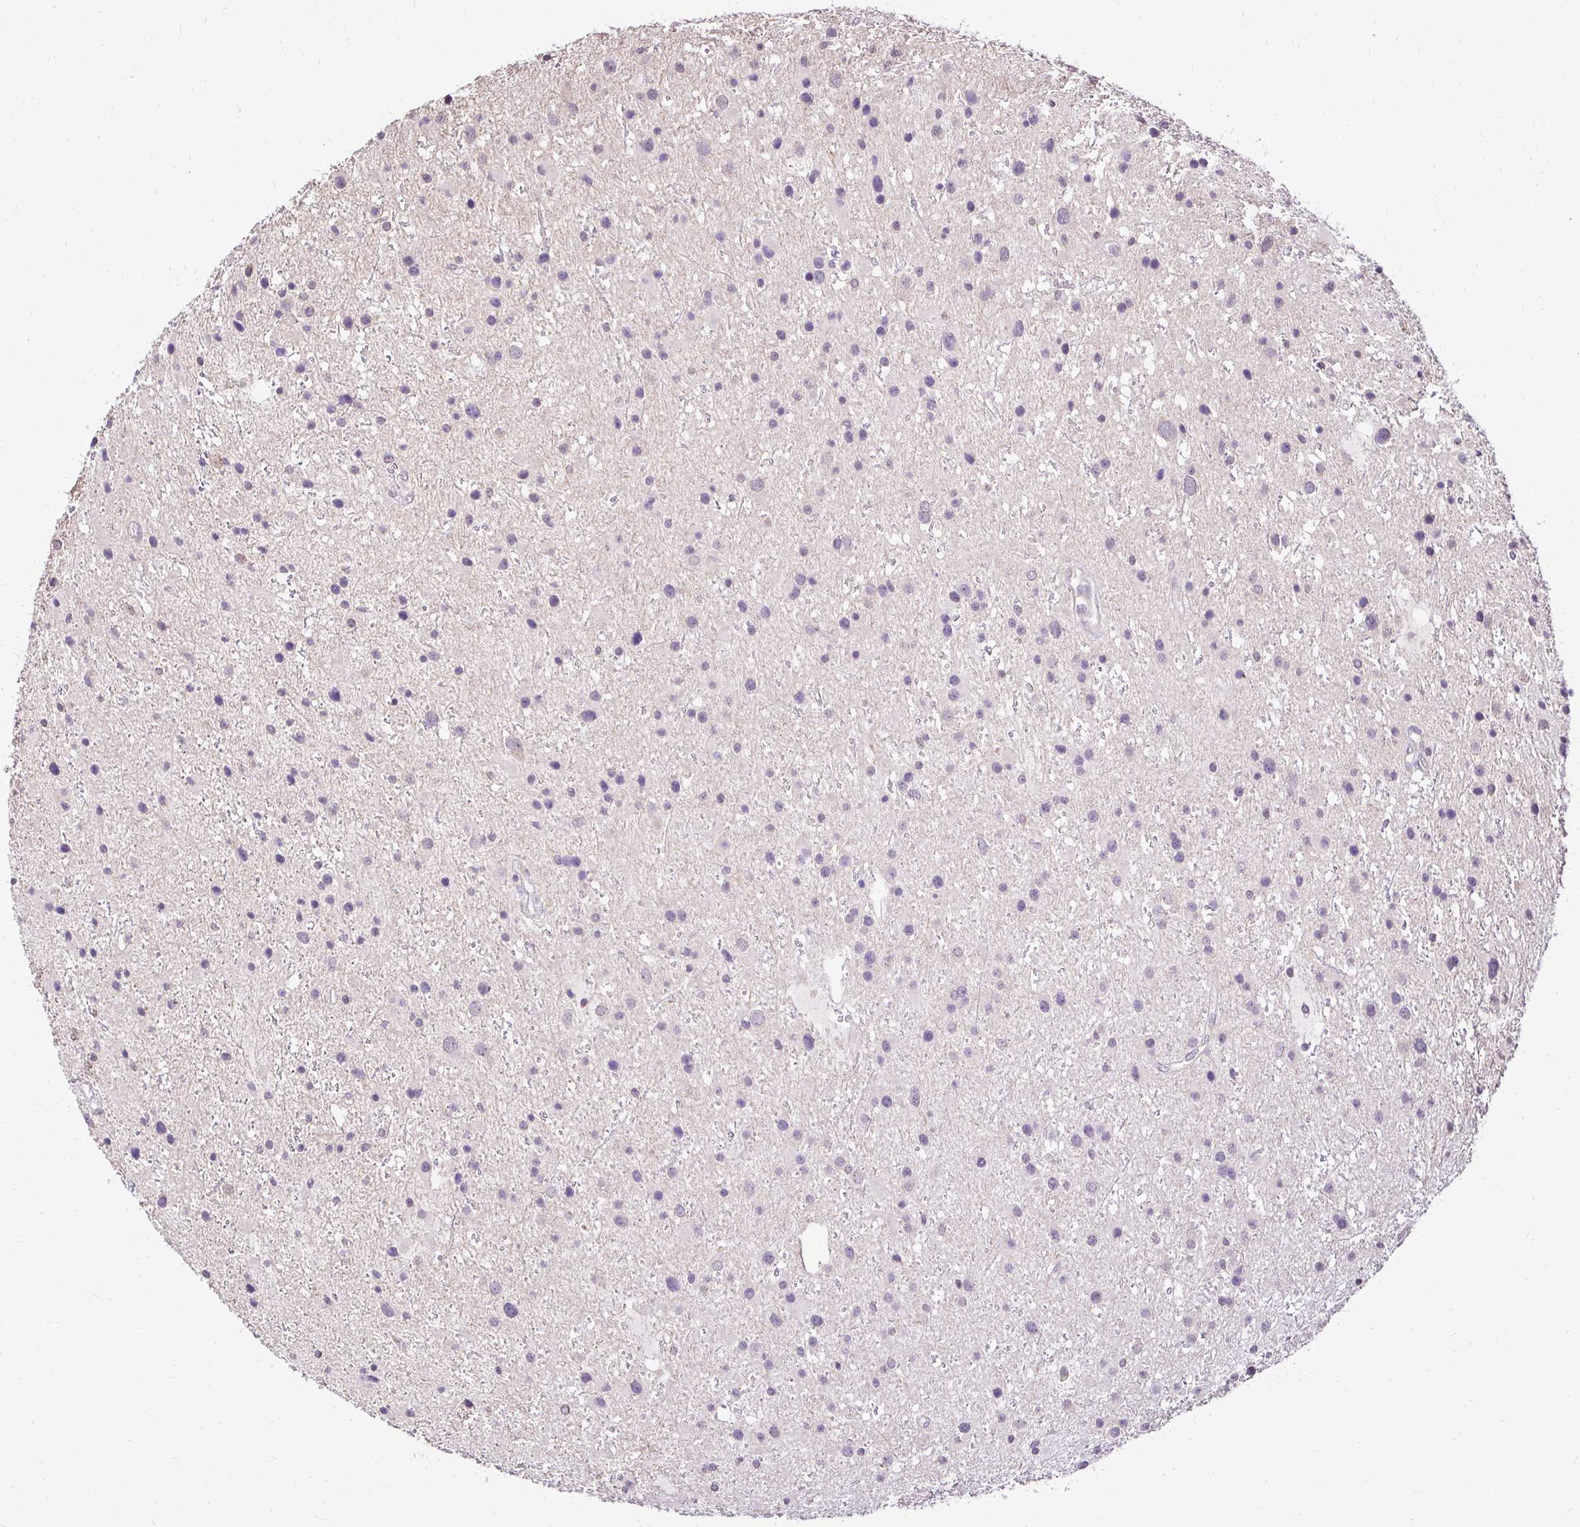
{"staining": {"intensity": "negative", "quantity": "none", "location": "none"}, "tissue": "glioma", "cell_type": "Tumor cells", "image_type": "cancer", "snomed": [{"axis": "morphology", "description": "Glioma, malignant, Low grade"}, {"axis": "topography", "description": "Brain"}], "caption": "Histopathology image shows no significant protein expression in tumor cells of malignant glioma (low-grade). (Brightfield microscopy of DAB (3,3'-diaminobenzidine) IHC at high magnification).", "gene": "KIAA1210", "patient": {"sex": "female", "age": 32}}